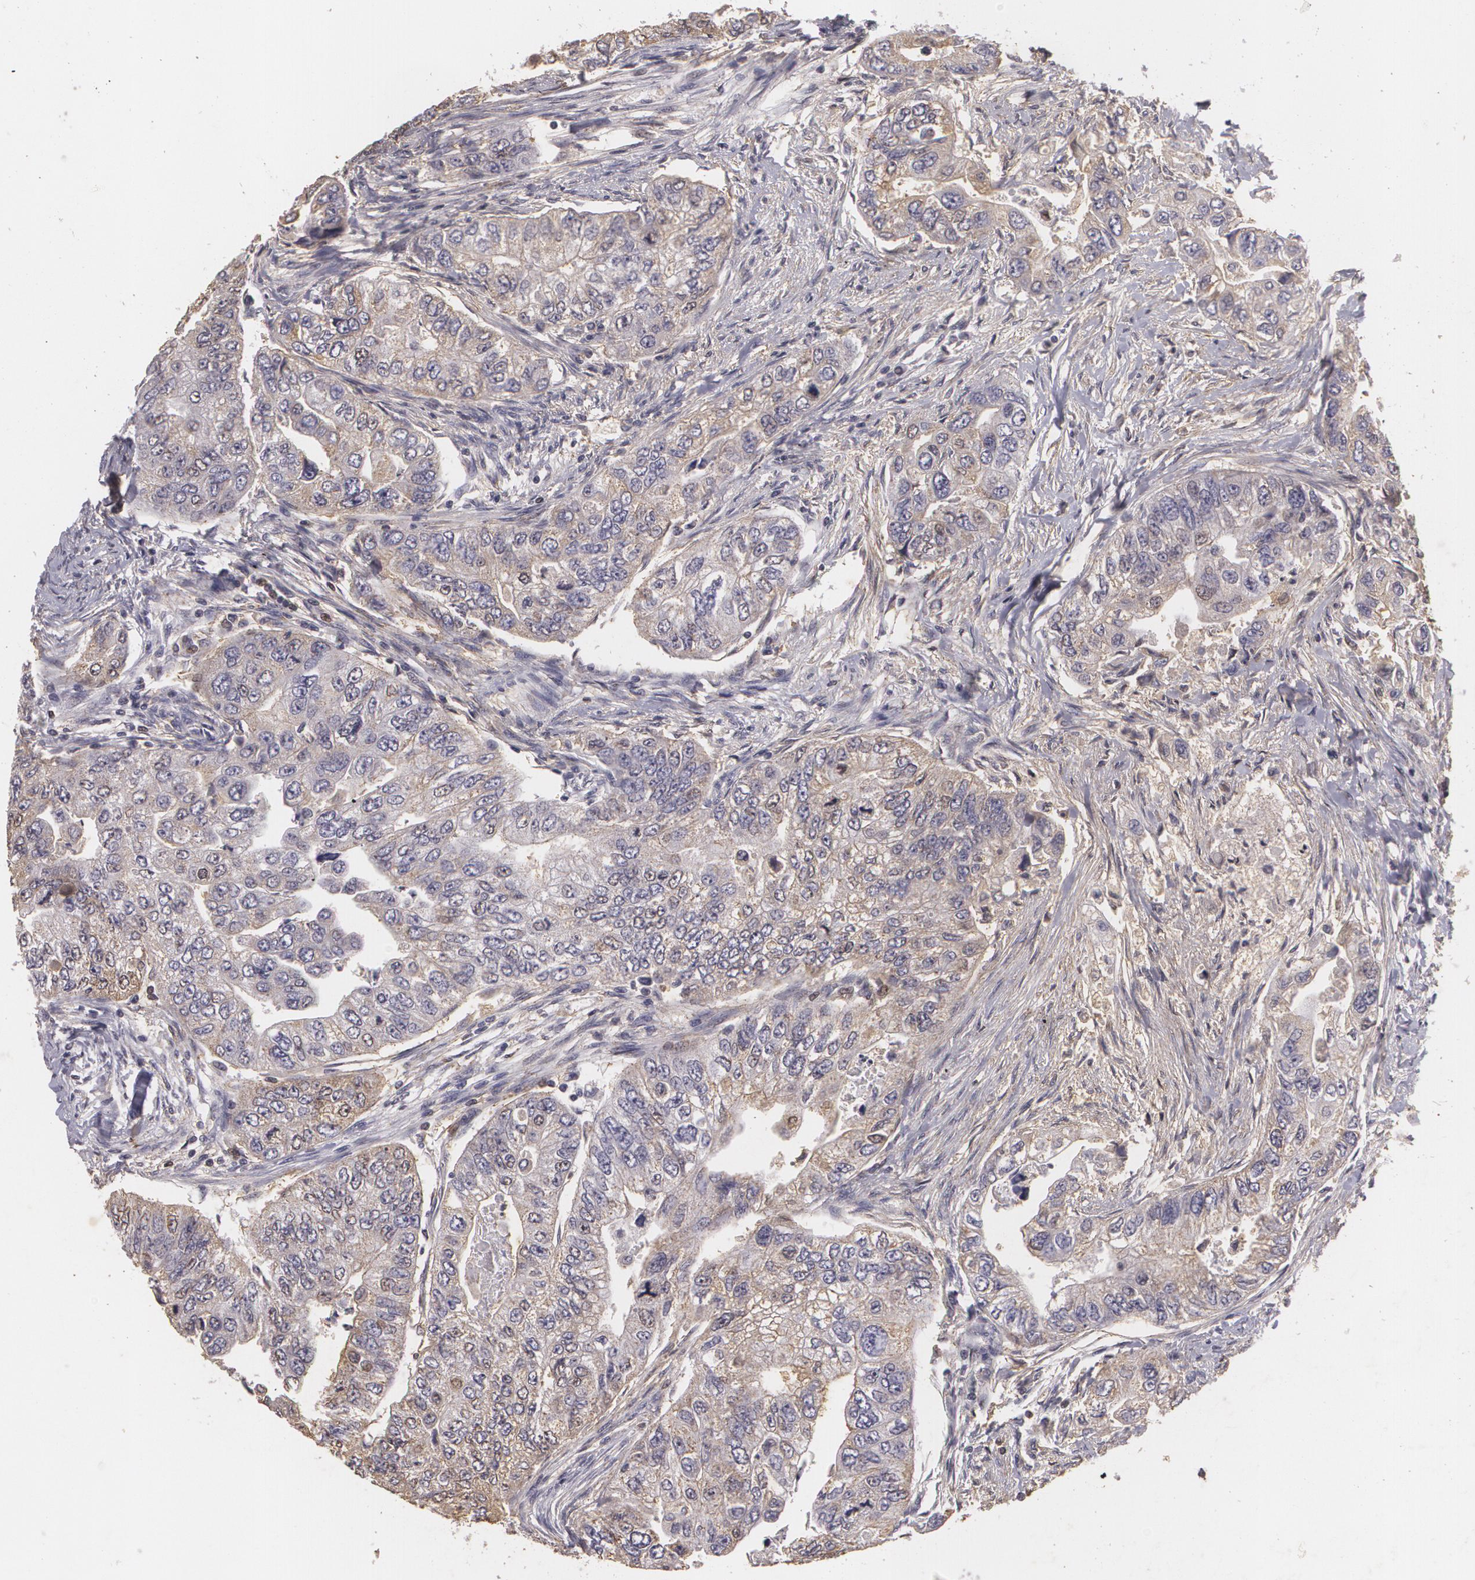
{"staining": {"intensity": "weak", "quantity": "25%-75%", "location": "cytoplasmic/membranous"}, "tissue": "colorectal cancer", "cell_type": "Tumor cells", "image_type": "cancer", "snomed": [{"axis": "morphology", "description": "Adenocarcinoma, NOS"}, {"axis": "topography", "description": "Colon"}], "caption": "This histopathology image displays immunohistochemistry staining of colorectal cancer, with low weak cytoplasmic/membranous positivity in approximately 25%-75% of tumor cells.", "gene": "KCNA4", "patient": {"sex": "female", "age": 11}}